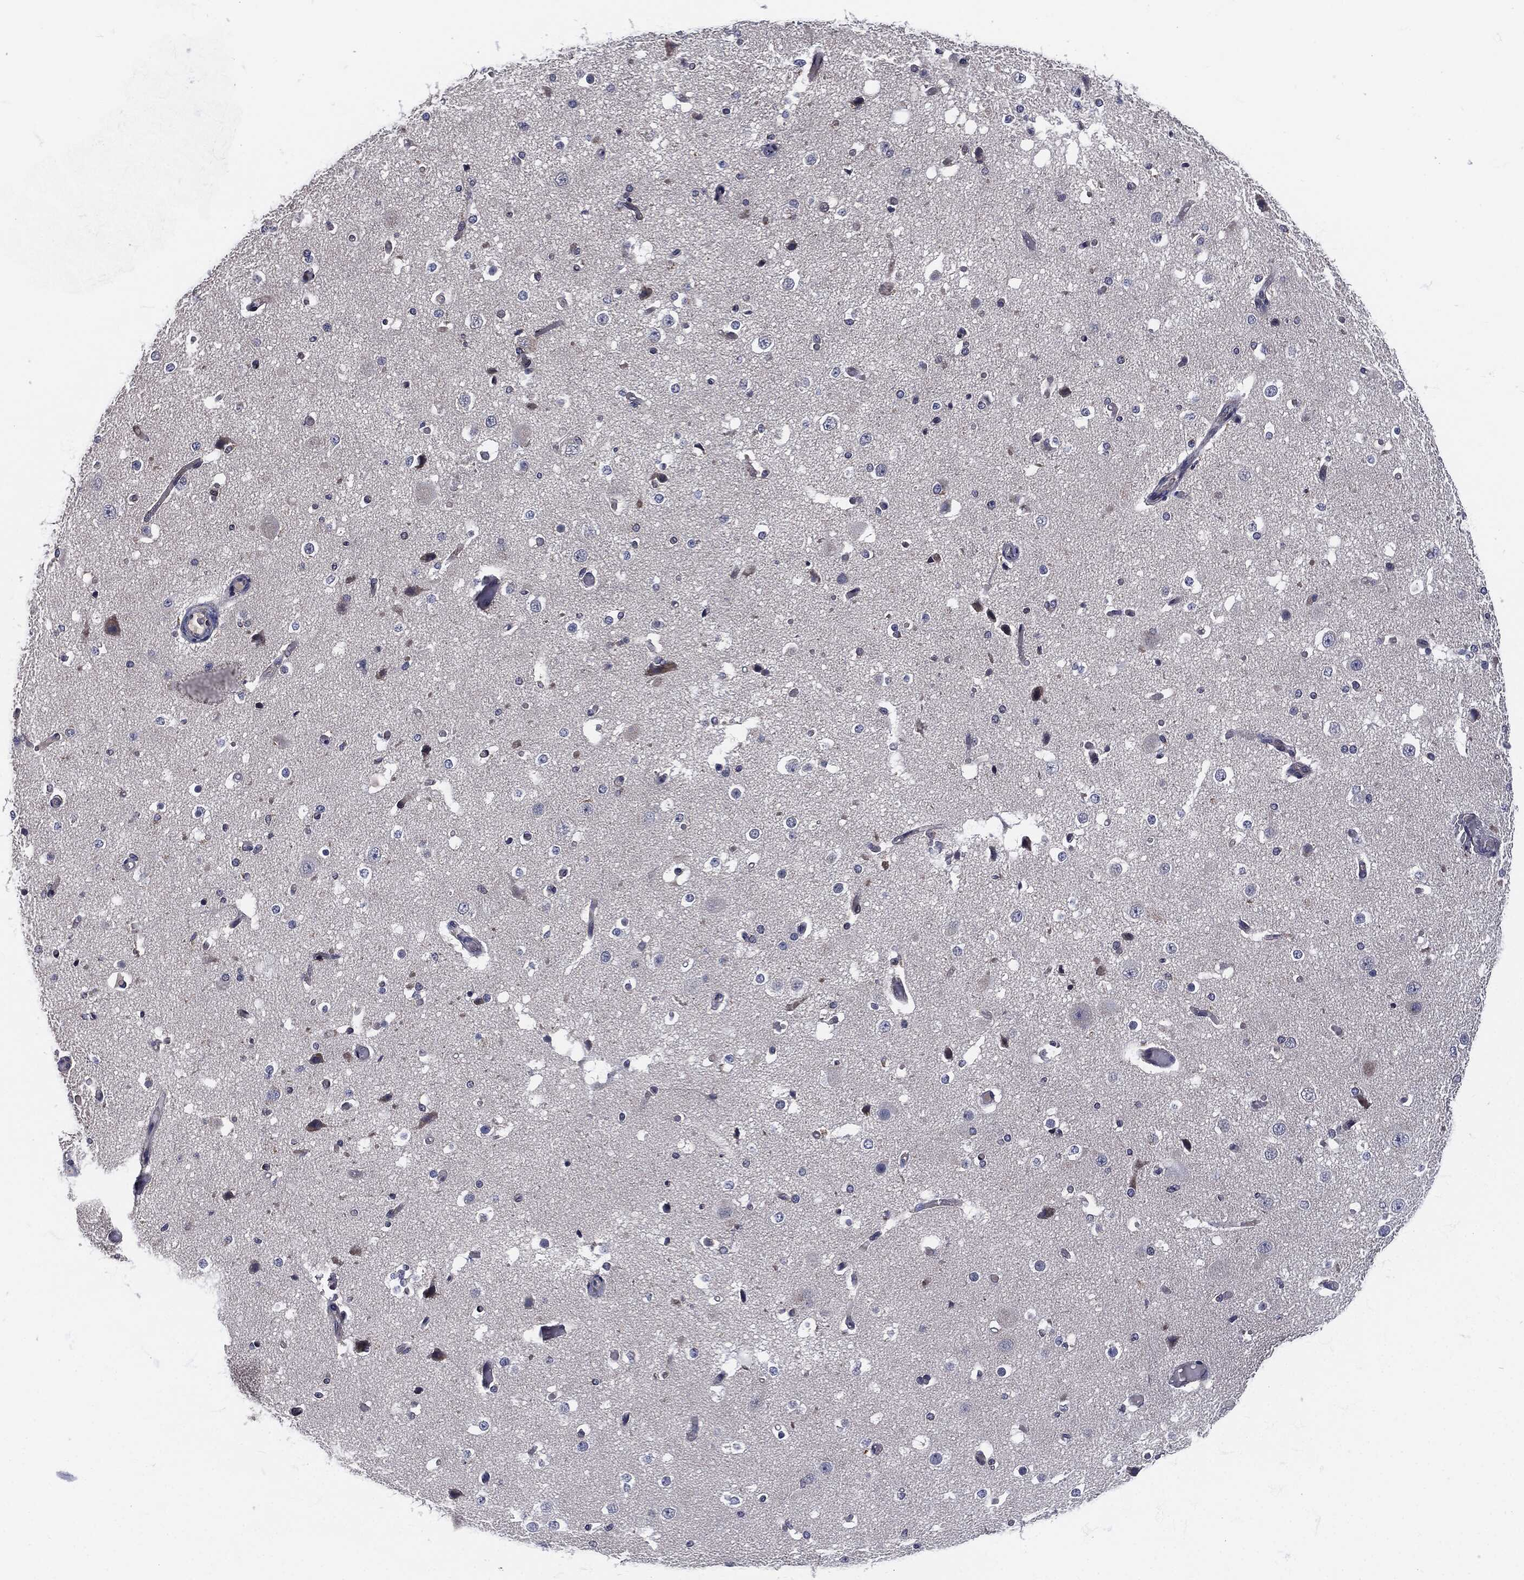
{"staining": {"intensity": "negative", "quantity": "none", "location": "none"}, "tissue": "cerebral cortex", "cell_type": "Endothelial cells", "image_type": "normal", "snomed": [{"axis": "morphology", "description": "Normal tissue, NOS"}, {"axis": "morphology", "description": "Inflammation, NOS"}, {"axis": "topography", "description": "Cerebral cortex"}], "caption": "Unremarkable cerebral cortex was stained to show a protein in brown. There is no significant positivity in endothelial cells.", "gene": "SIGLEC9", "patient": {"sex": "male", "age": 6}}